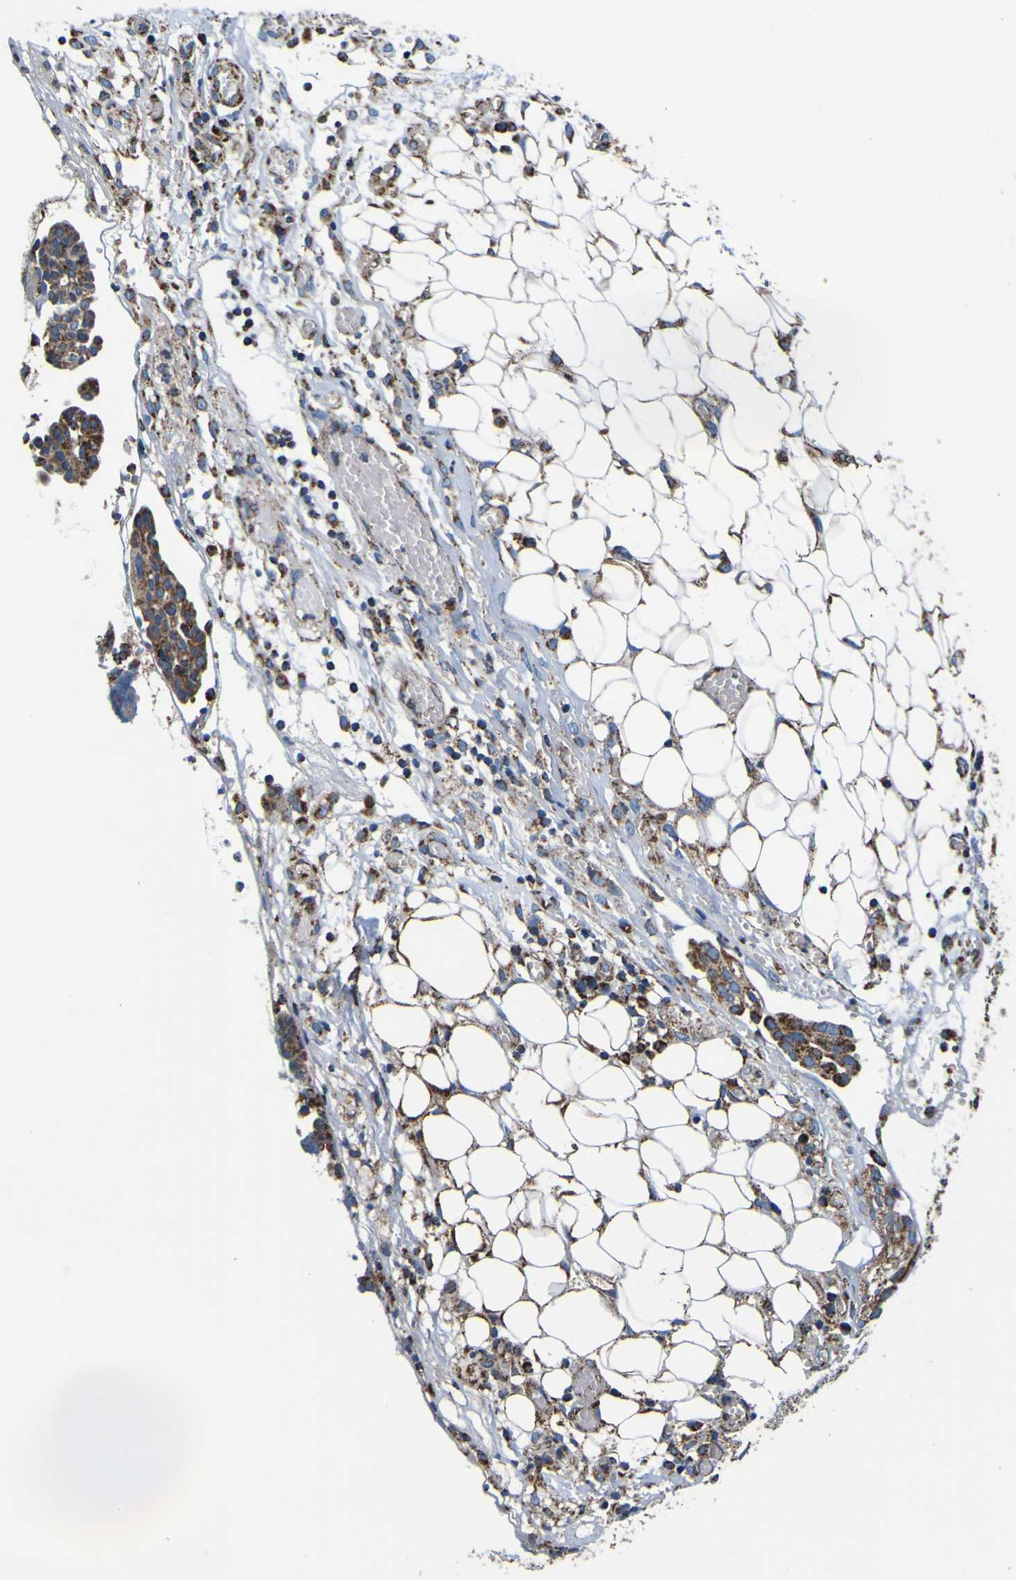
{"staining": {"intensity": "moderate", "quantity": "25%-75%", "location": "cytoplasmic/membranous"}, "tissue": "ovarian cancer", "cell_type": "Tumor cells", "image_type": "cancer", "snomed": [{"axis": "morphology", "description": "Cystadenocarcinoma, serous, NOS"}, {"axis": "topography", "description": "Soft tissue"}, {"axis": "topography", "description": "Ovary"}], "caption": "IHC photomicrograph of neoplastic tissue: human ovarian cancer stained using IHC shows medium levels of moderate protein expression localized specifically in the cytoplasmic/membranous of tumor cells, appearing as a cytoplasmic/membranous brown color.", "gene": "PTRH2", "patient": {"sex": "female", "age": 57}}